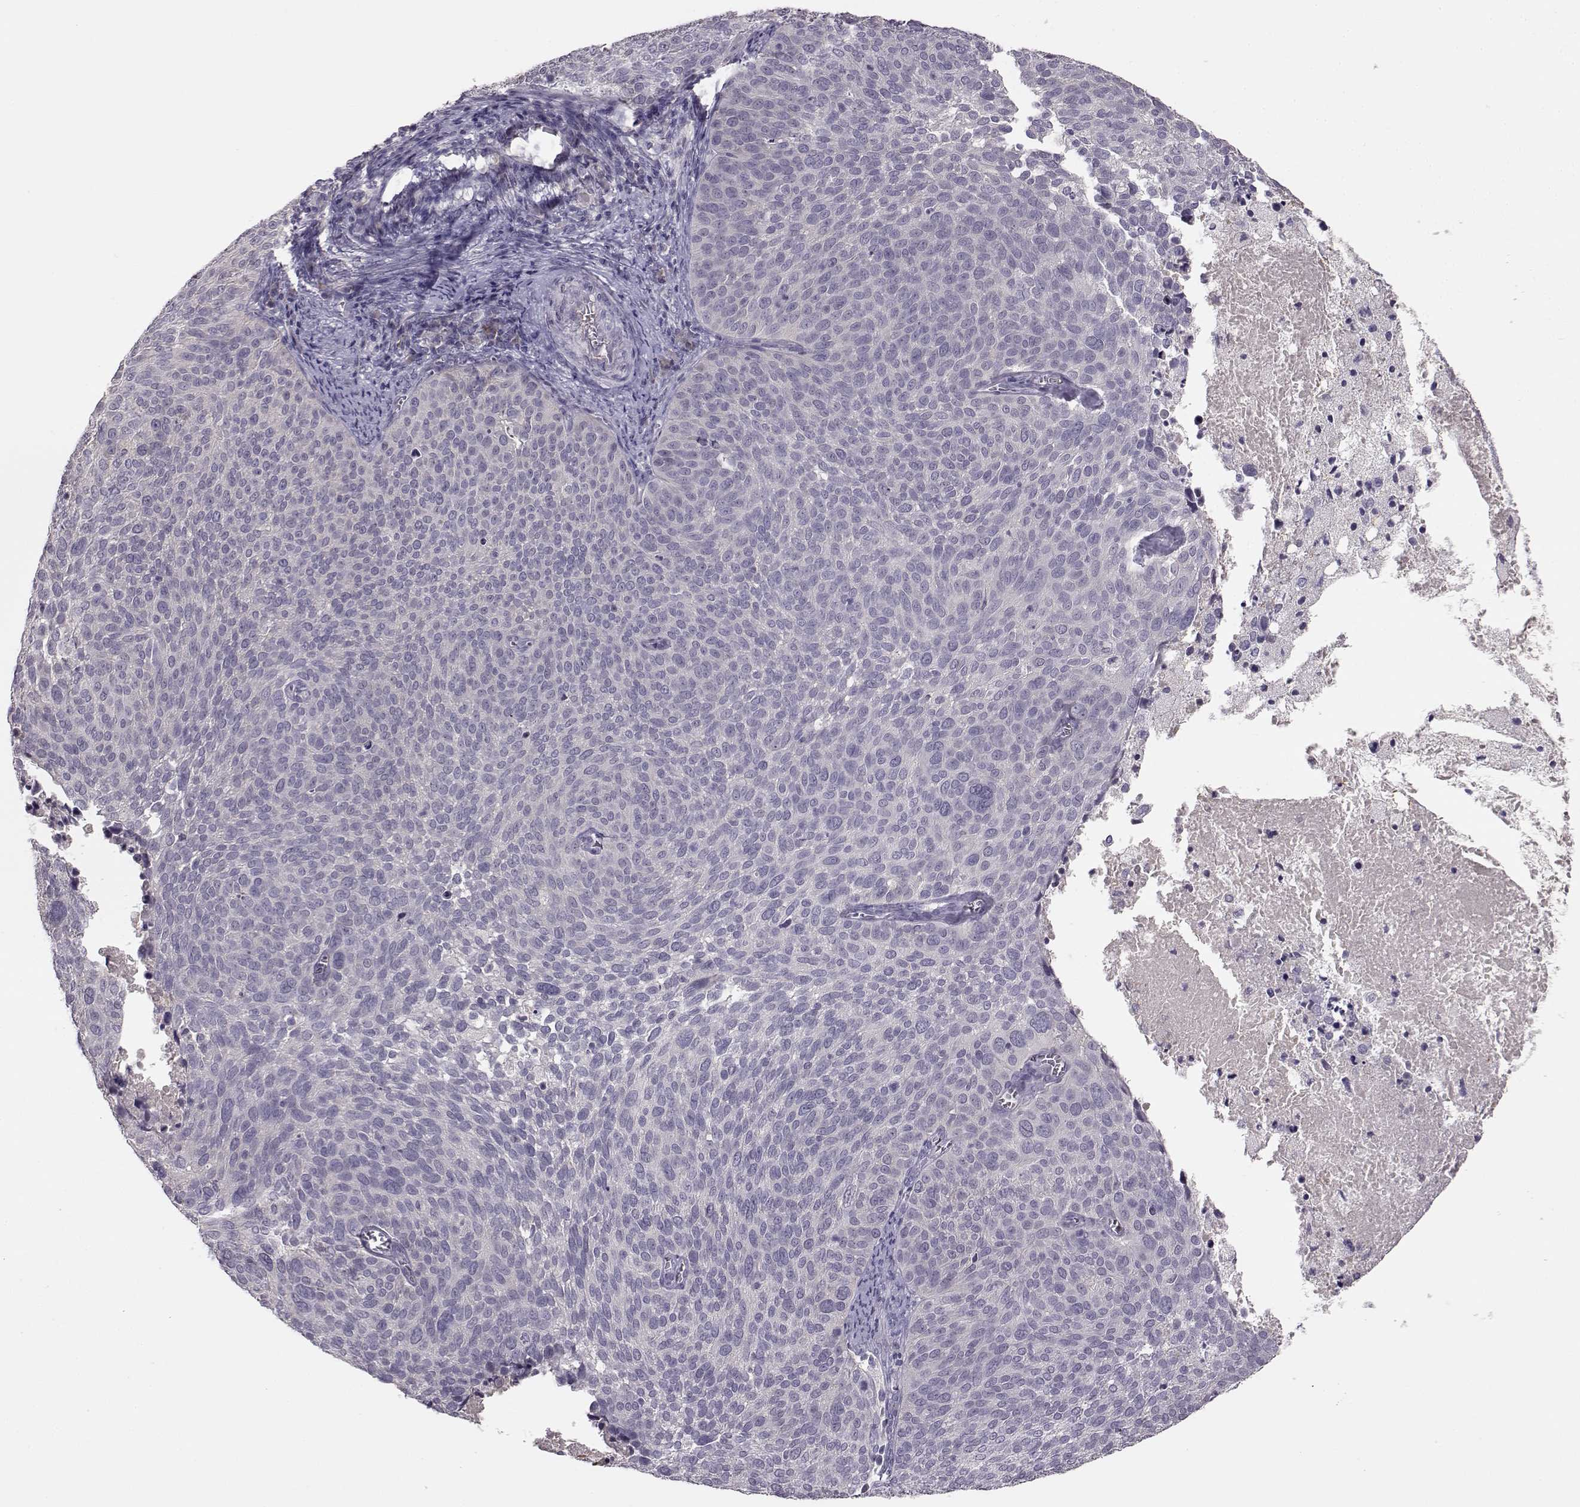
{"staining": {"intensity": "negative", "quantity": "none", "location": "none"}, "tissue": "cervical cancer", "cell_type": "Tumor cells", "image_type": "cancer", "snomed": [{"axis": "morphology", "description": "Squamous cell carcinoma, NOS"}, {"axis": "topography", "description": "Cervix"}], "caption": "Cervical cancer (squamous cell carcinoma) was stained to show a protein in brown. There is no significant positivity in tumor cells.", "gene": "BFSP2", "patient": {"sex": "female", "age": 39}}